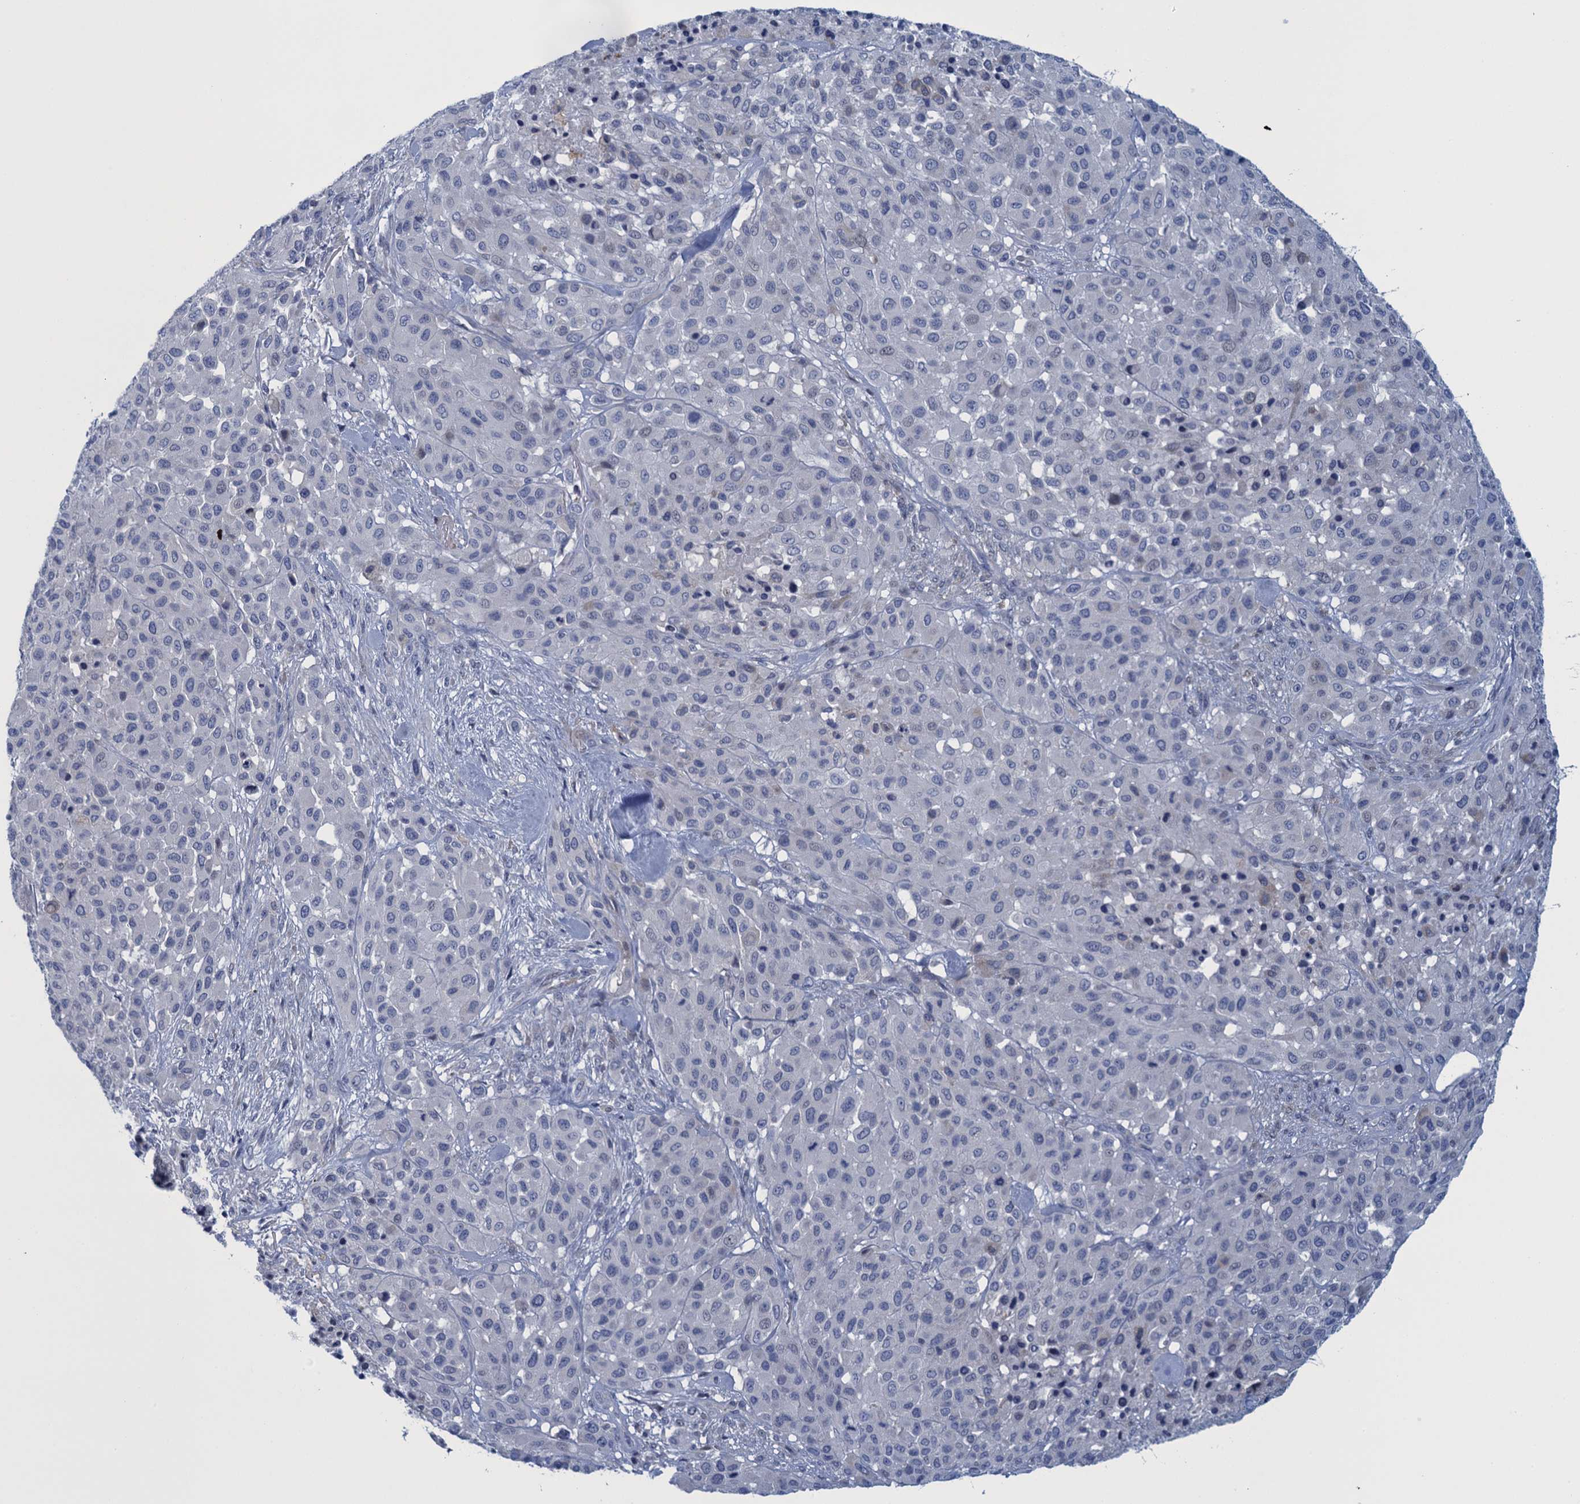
{"staining": {"intensity": "negative", "quantity": "none", "location": "none"}, "tissue": "melanoma", "cell_type": "Tumor cells", "image_type": "cancer", "snomed": [{"axis": "morphology", "description": "Malignant melanoma, Metastatic site"}, {"axis": "topography", "description": "Skin"}], "caption": "Melanoma was stained to show a protein in brown. There is no significant staining in tumor cells.", "gene": "SCEL", "patient": {"sex": "female", "age": 81}}